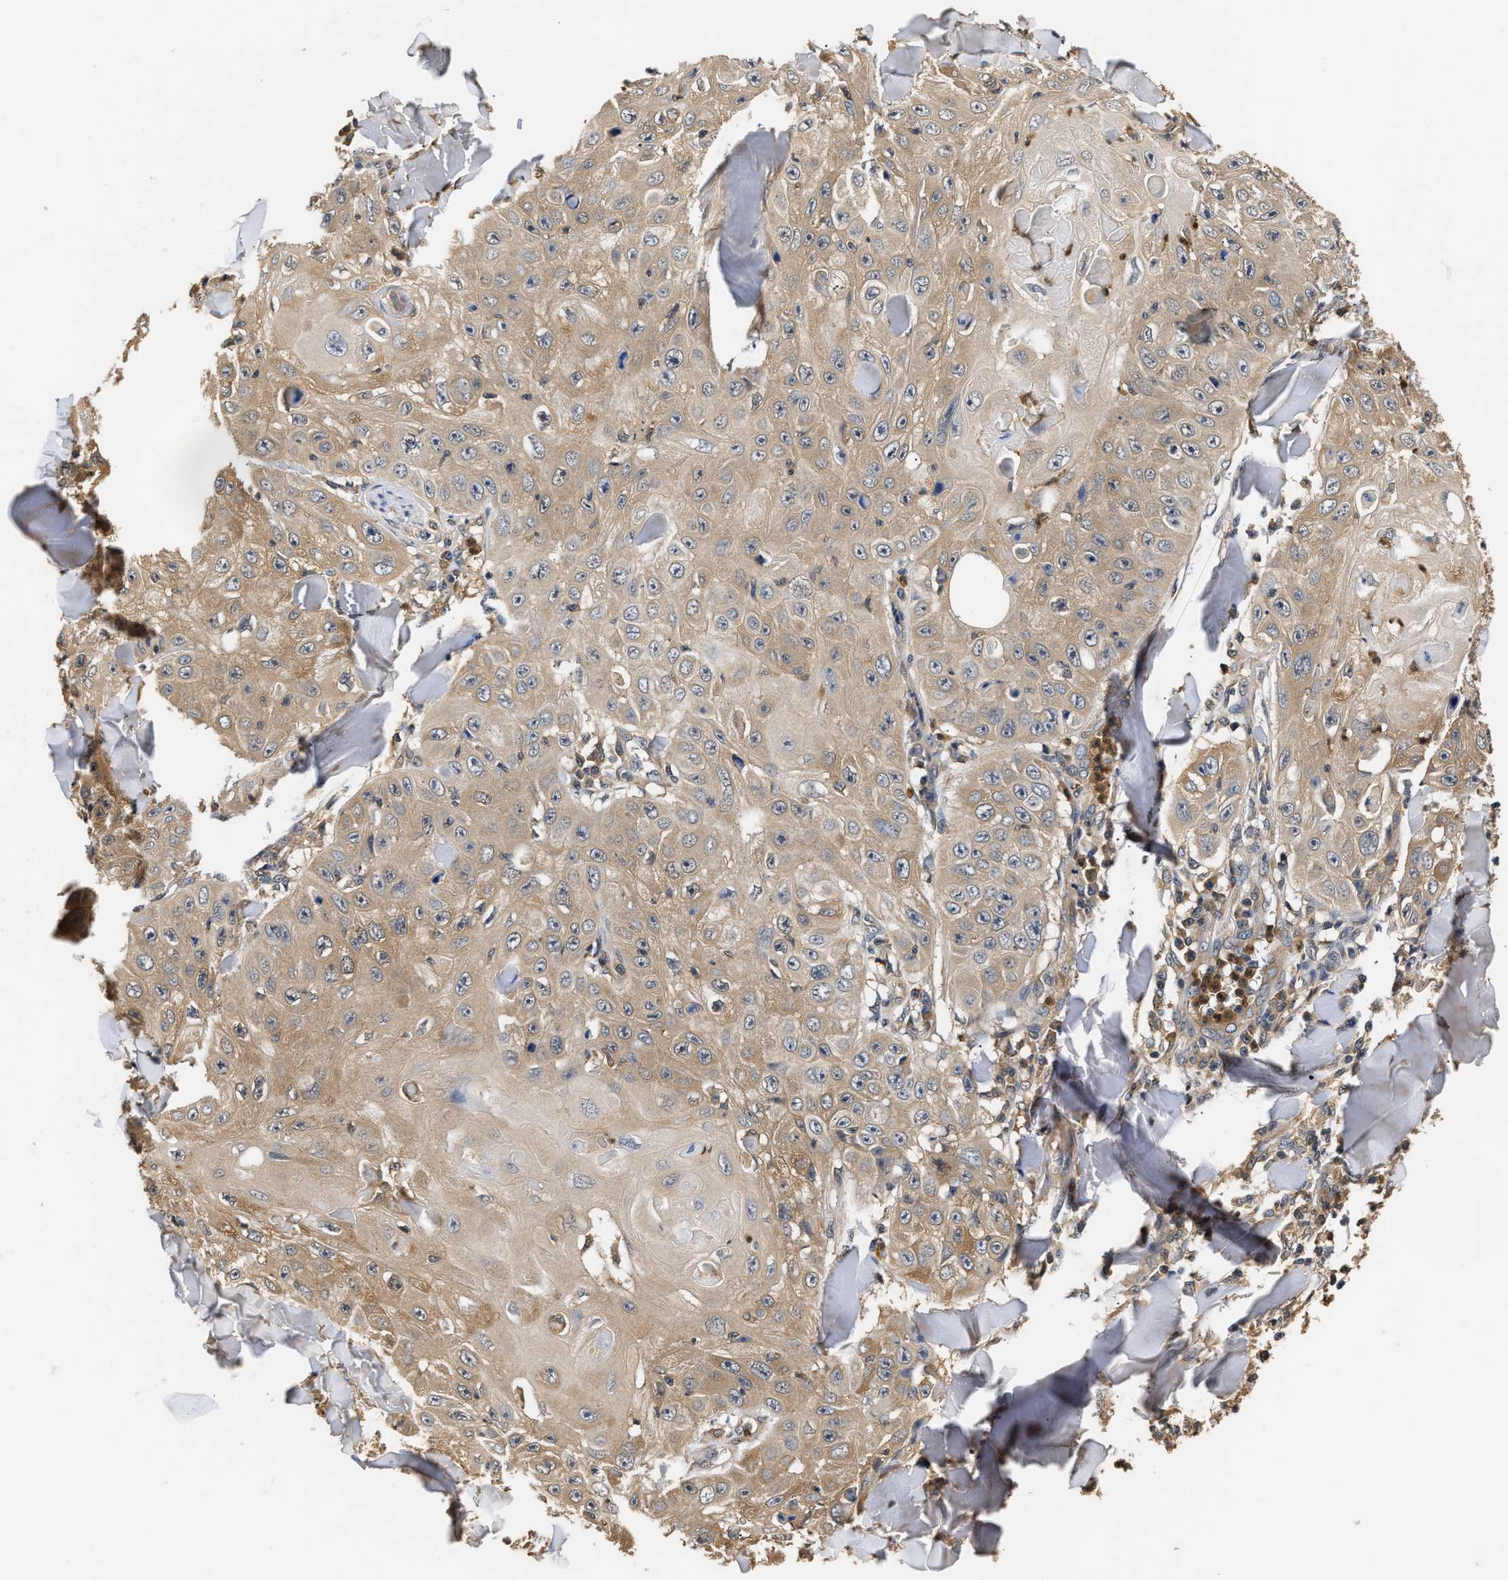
{"staining": {"intensity": "weak", "quantity": ">75%", "location": "cytoplasmic/membranous"}, "tissue": "skin cancer", "cell_type": "Tumor cells", "image_type": "cancer", "snomed": [{"axis": "morphology", "description": "Squamous cell carcinoma, NOS"}, {"axis": "topography", "description": "Skin"}], "caption": "Protein staining of skin cancer tissue displays weak cytoplasmic/membranous expression in about >75% of tumor cells.", "gene": "GPI", "patient": {"sex": "male", "age": 86}}